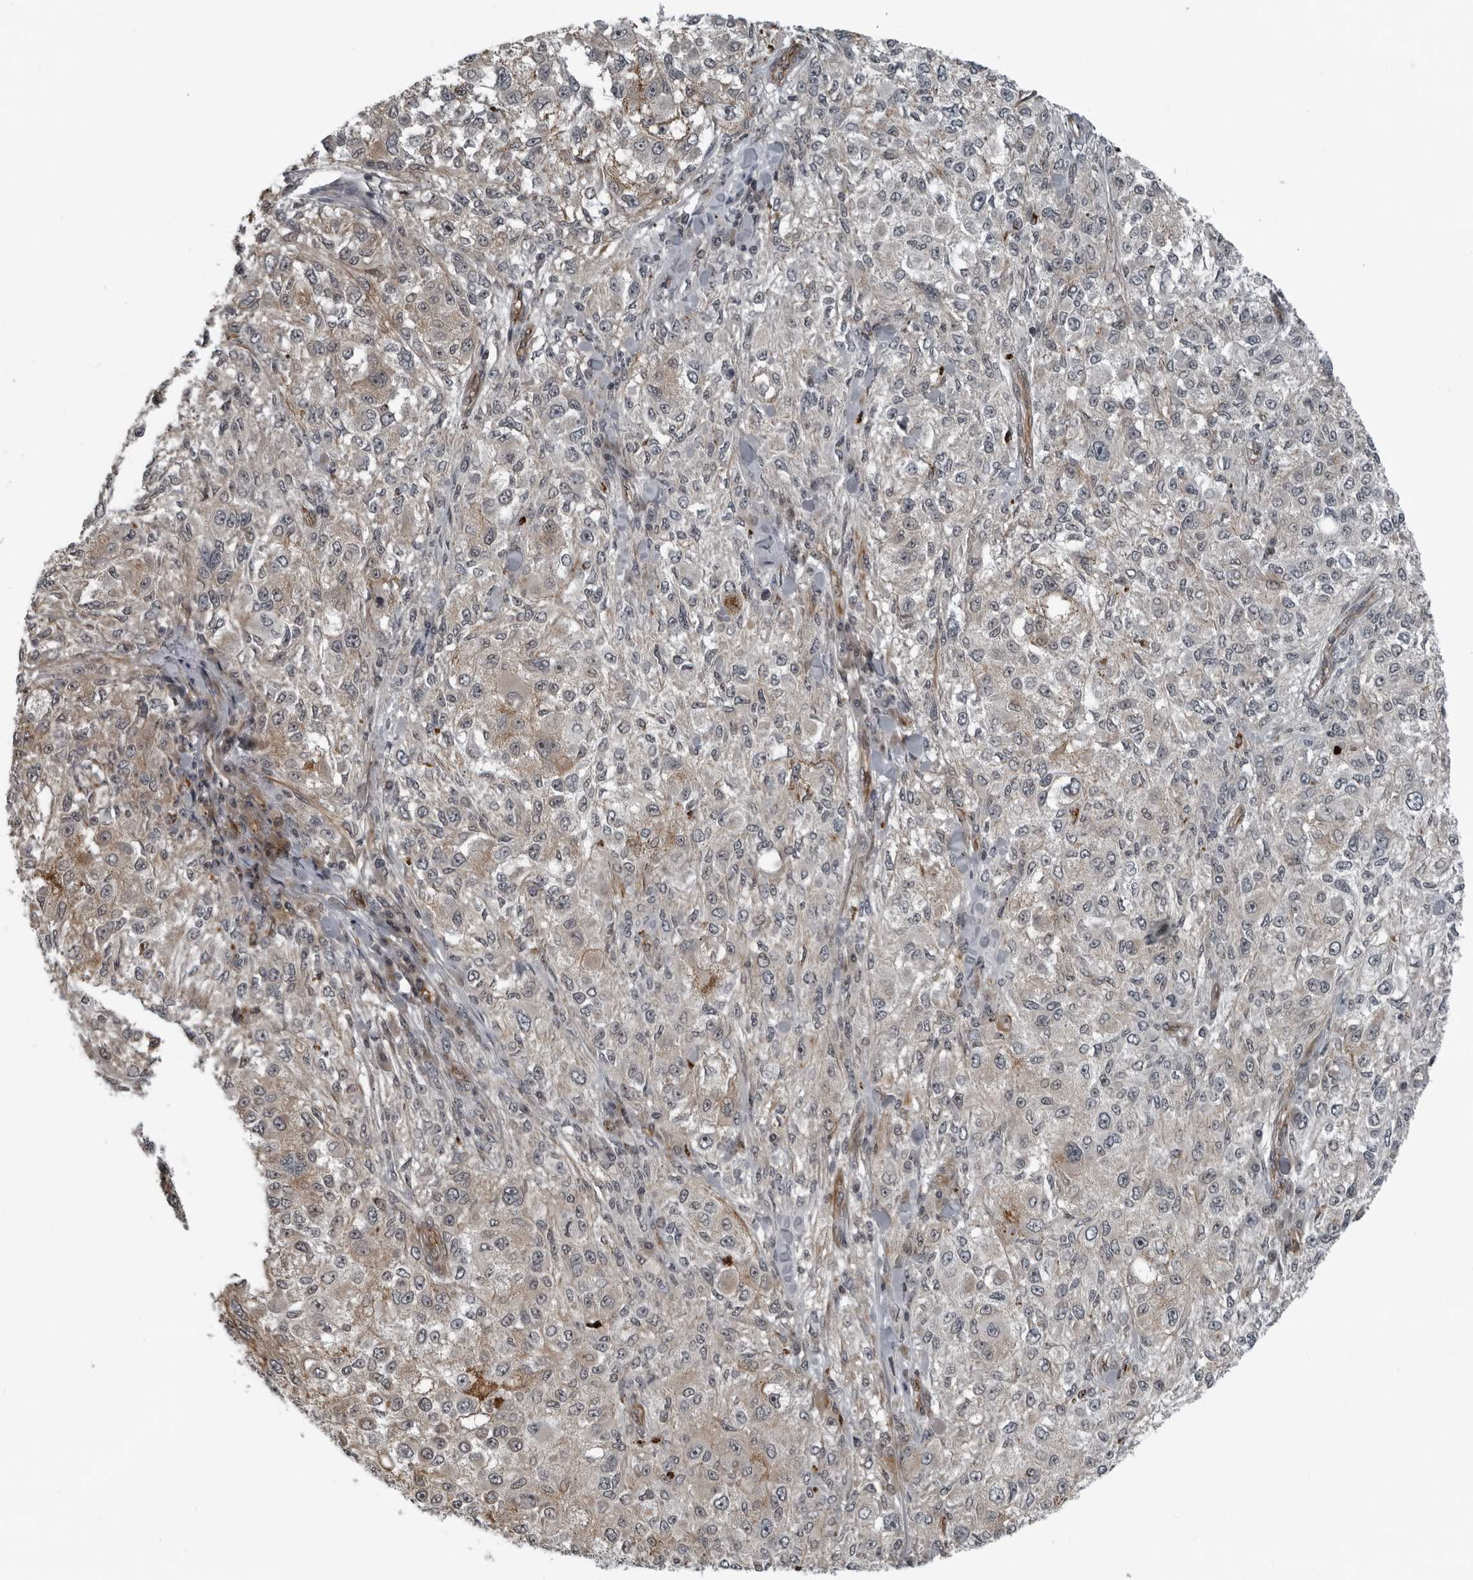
{"staining": {"intensity": "weak", "quantity": "<25%", "location": "cytoplasmic/membranous"}, "tissue": "melanoma", "cell_type": "Tumor cells", "image_type": "cancer", "snomed": [{"axis": "morphology", "description": "Necrosis, NOS"}, {"axis": "morphology", "description": "Malignant melanoma, NOS"}, {"axis": "topography", "description": "Skin"}], "caption": "Histopathology image shows no protein expression in tumor cells of melanoma tissue.", "gene": "FAM102B", "patient": {"sex": "female", "age": 87}}